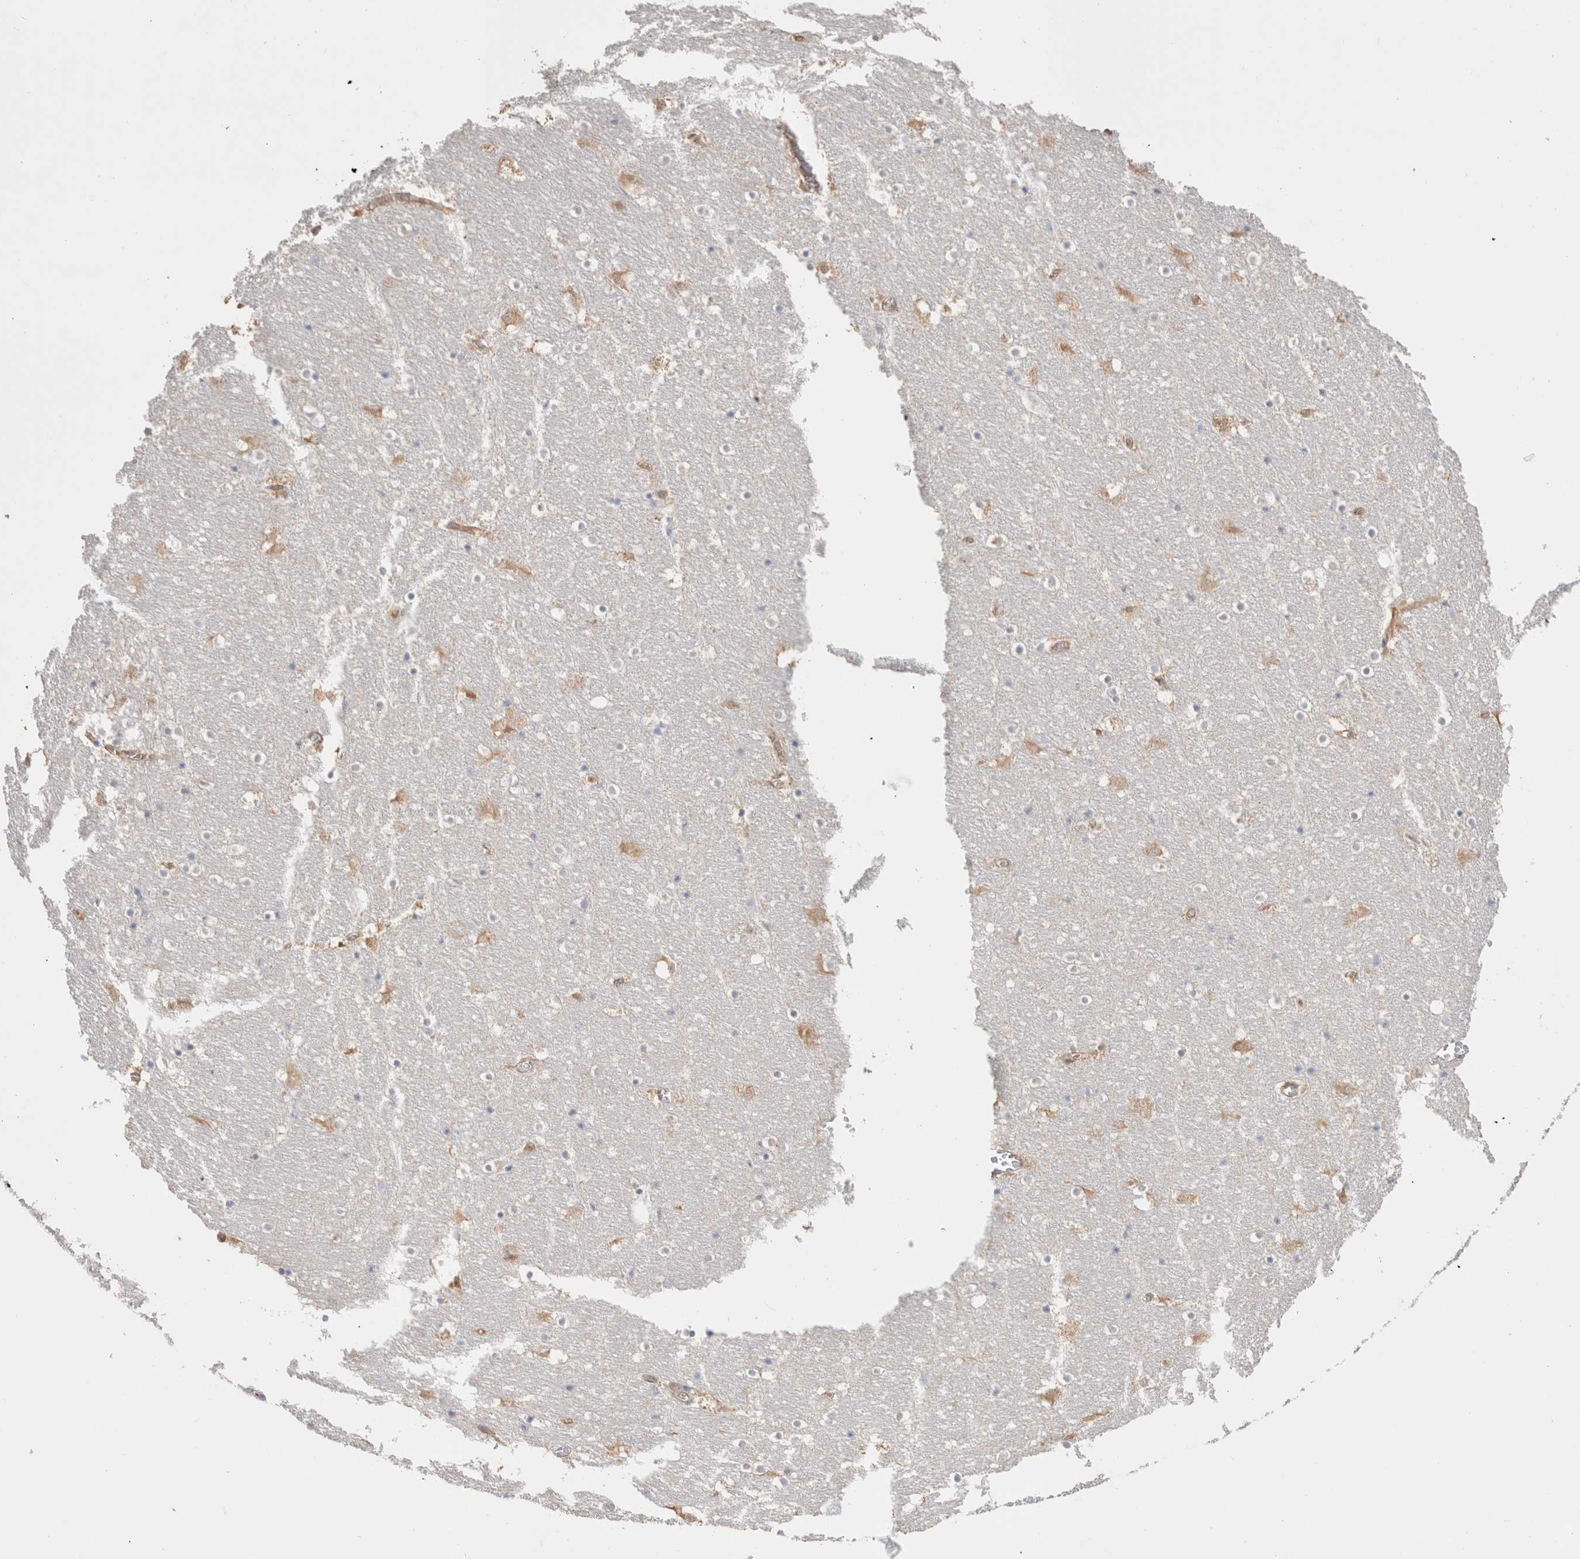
{"staining": {"intensity": "negative", "quantity": "none", "location": "none"}, "tissue": "hippocampus", "cell_type": "Glial cells", "image_type": "normal", "snomed": [{"axis": "morphology", "description": "Normal tissue, NOS"}, {"axis": "topography", "description": "Hippocampus"}], "caption": "This micrograph is of normal hippocampus stained with immunohistochemistry to label a protein in brown with the nuclei are counter-stained blue. There is no staining in glial cells. The staining is performed using DAB brown chromogen with nuclei counter-stained in using hematoxylin.", "gene": "CAPN2", "patient": {"sex": "male", "age": 45}}